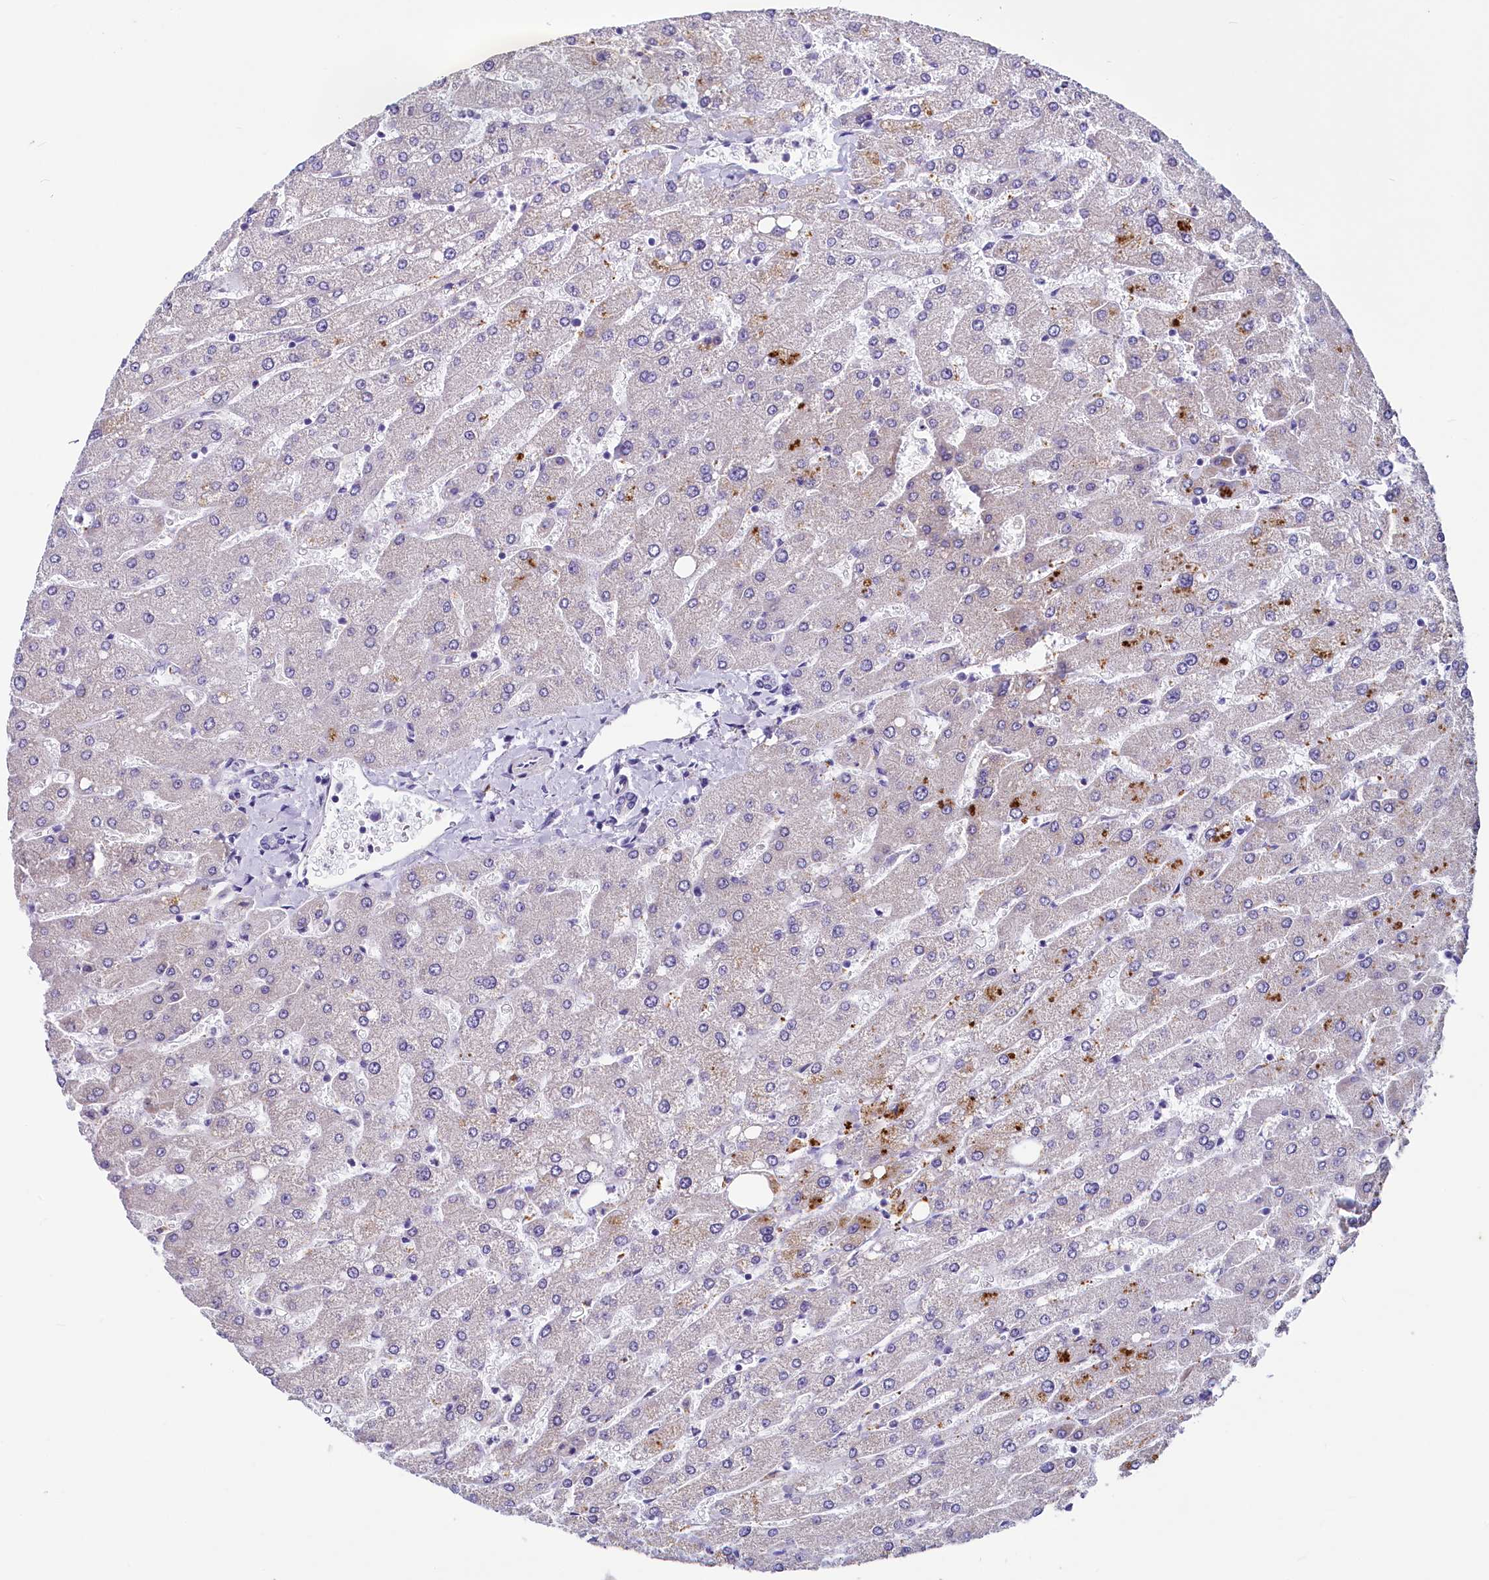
{"staining": {"intensity": "negative", "quantity": "none", "location": "none"}, "tissue": "liver", "cell_type": "Cholangiocytes", "image_type": "normal", "snomed": [{"axis": "morphology", "description": "Normal tissue, NOS"}, {"axis": "topography", "description": "Liver"}], "caption": "Immunohistochemical staining of normal human liver displays no significant staining in cholangiocytes.", "gene": "INSC", "patient": {"sex": "male", "age": 55}}